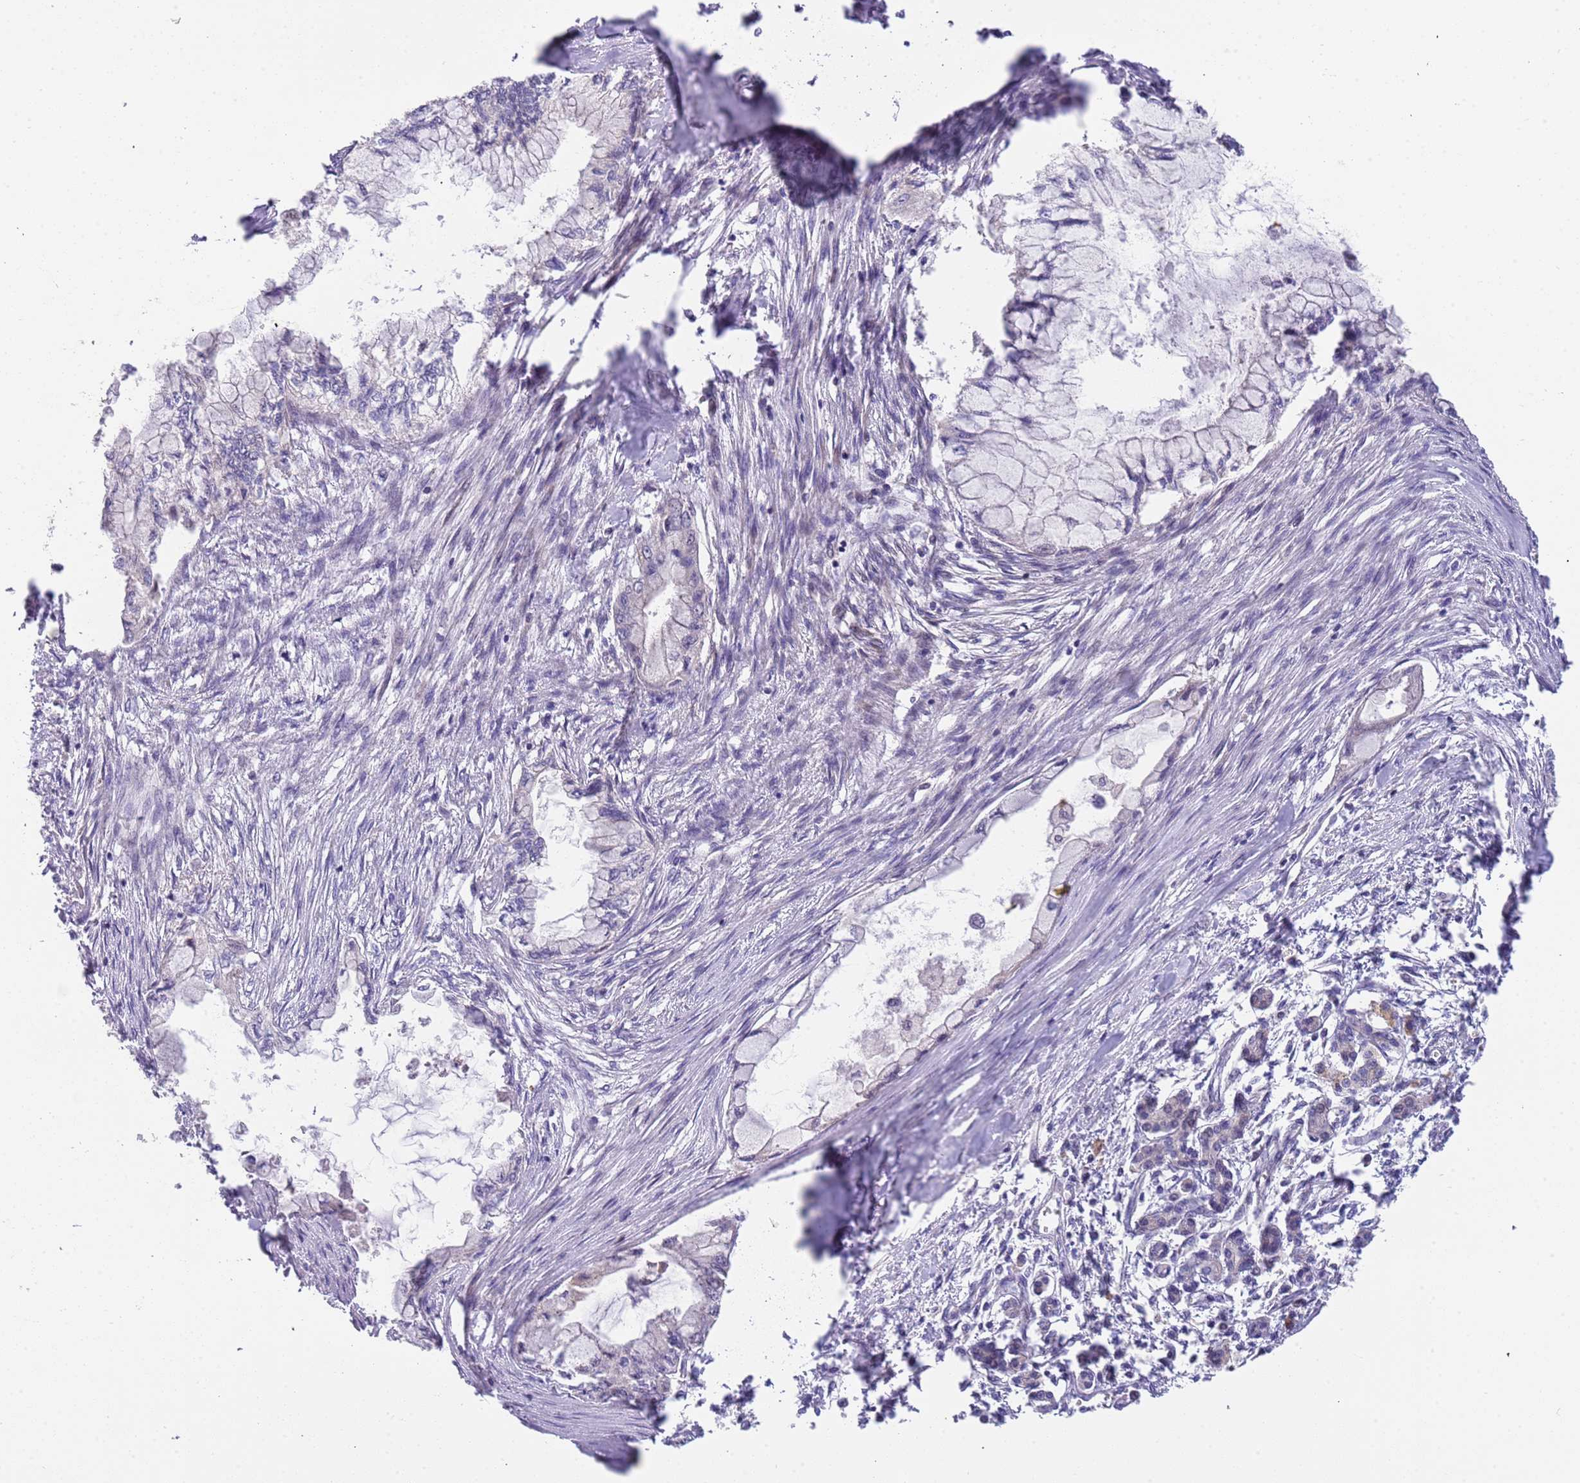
{"staining": {"intensity": "negative", "quantity": "none", "location": "none"}, "tissue": "pancreatic cancer", "cell_type": "Tumor cells", "image_type": "cancer", "snomed": [{"axis": "morphology", "description": "Adenocarcinoma, NOS"}, {"axis": "topography", "description": "Pancreas"}], "caption": "This is an IHC micrograph of human pancreatic adenocarcinoma. There is no staining in tumor cells.", "gene": "TRAPPC6B", "patient": {"sex": "male", "age": 48}}